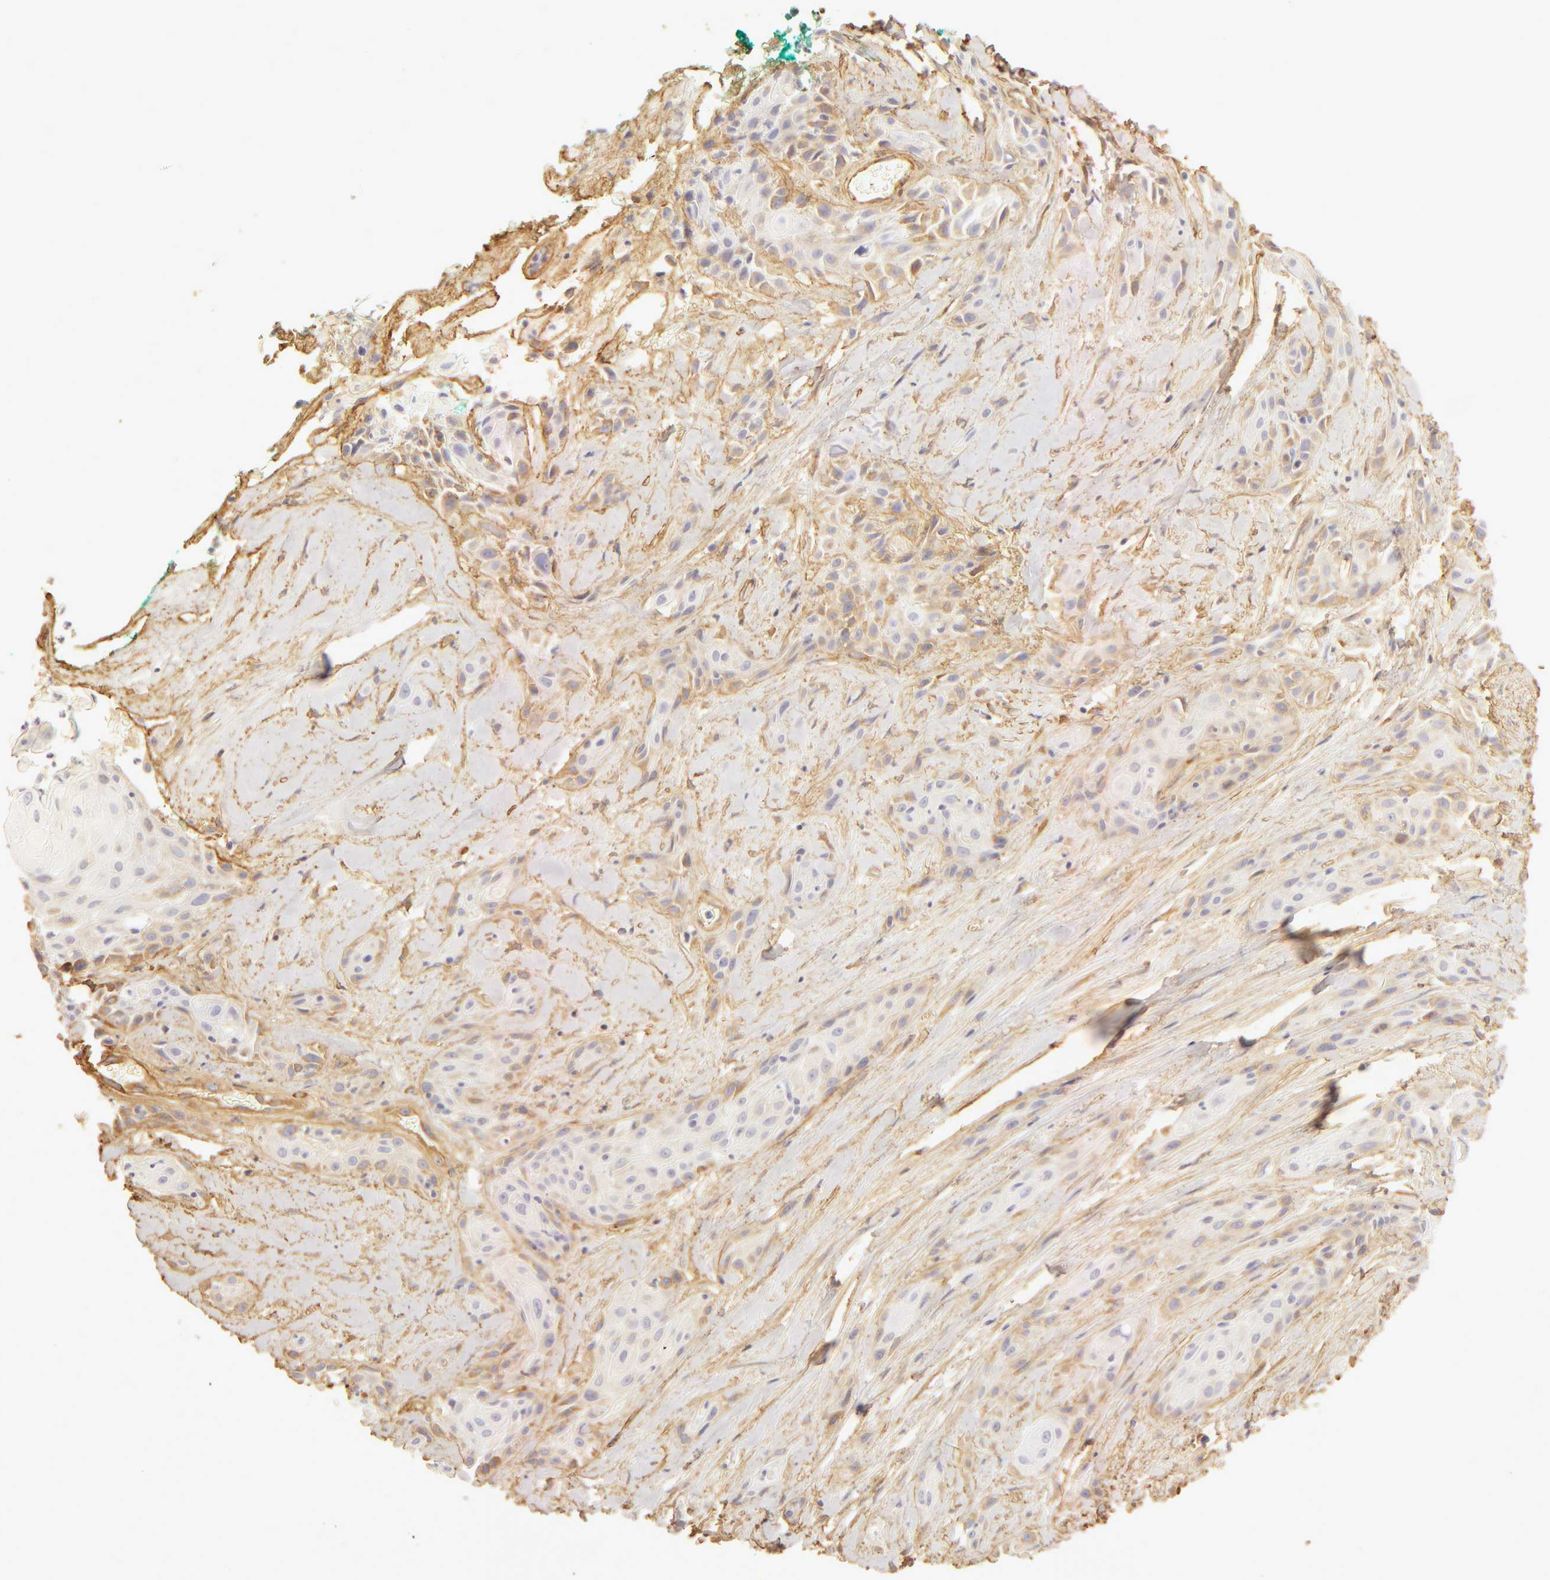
{"staining": {"intensity": "weak", "quantity": "25%-75%", "location": "cytoplasmic/membranous"}, "tissue": "skin cancer", "cell_type": "Tumor cells", "image_type": "cancer", "snomed": [{"axis": "morphology", "description": "Squamous cell carcinoma, NOS"}, {"axis": "topography", "description": "Skin"}, {"axis": "topography", "description": "Anal"}], "caption": "High-power microscopy captured an IHC photomicrograph of squamous cell carcinoma (skin), revealing weak cytoplasmic/membranous positivity in about 25%-75% of tumor cells.", "gene": "COL4A1", "patient": {"sex": "male", "age": 64}}